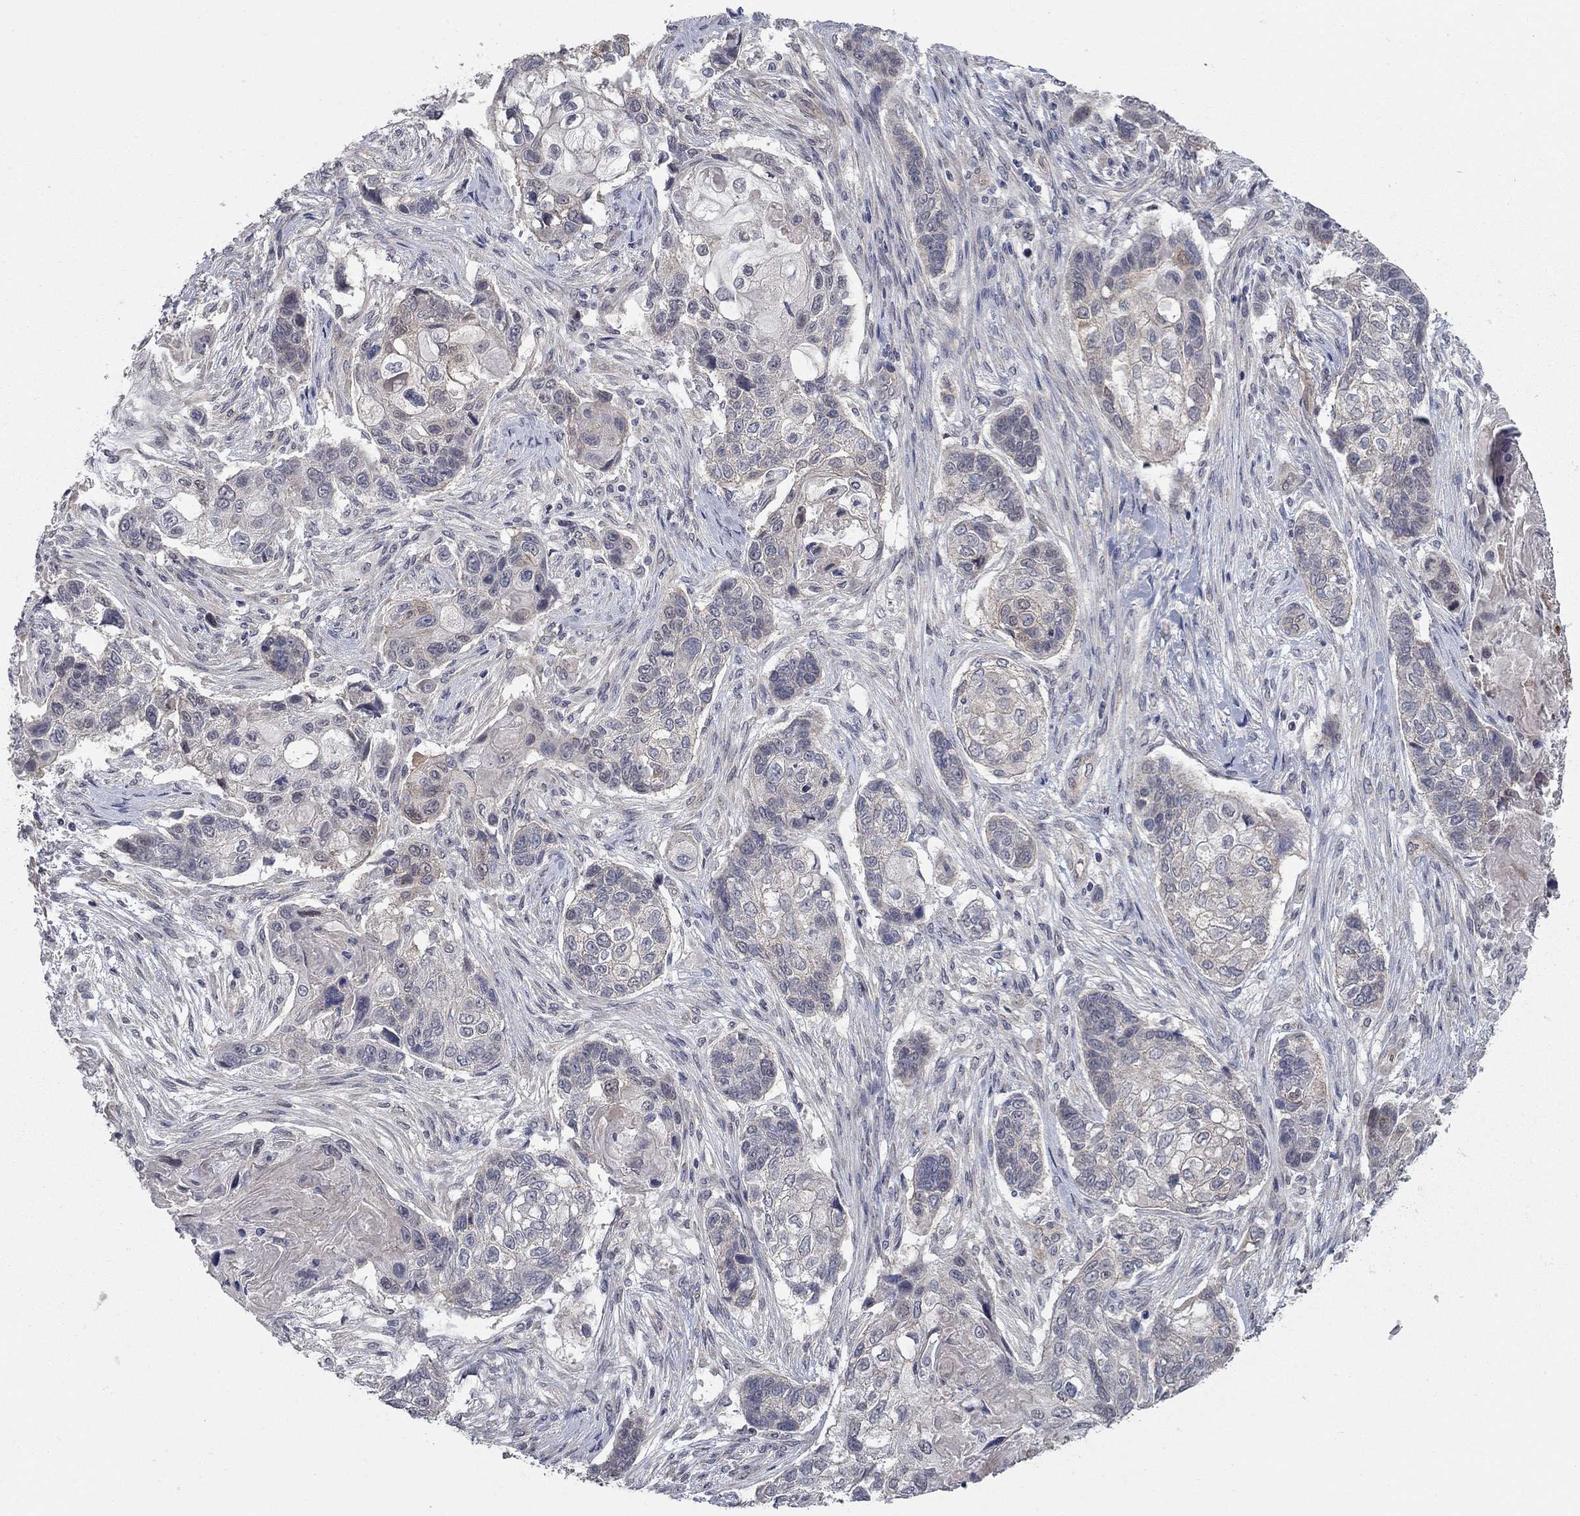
{"staining": {"intensity": "negative", "quantity": "none", "location": "none"}, "tissue": "lung cancer", "cell_type": "Tumor cells", "image_type": "cancer", "snomed": [{"axis": "morphology", "description": "Normal tissue, NOS"}, {"axis": "morphology", "description": "Squamous cell carcinoma, NOS"}, {"axis": "topography", "description": "Bronchus"}, {"axis": "topography", "description": "Lung"}], "caption": "IHC histopathology image of neoplastic tissue: lung cancer stained with DAB reveals no significant protein positivity in tumor cells. The staining is performed using DAB (3,3'-diaminobenzidine) brown chromogen with nuclei counter-stained in using hematoxylin.", "gene": "WASF3", "patient": {"sex": "male", "age": 69}}